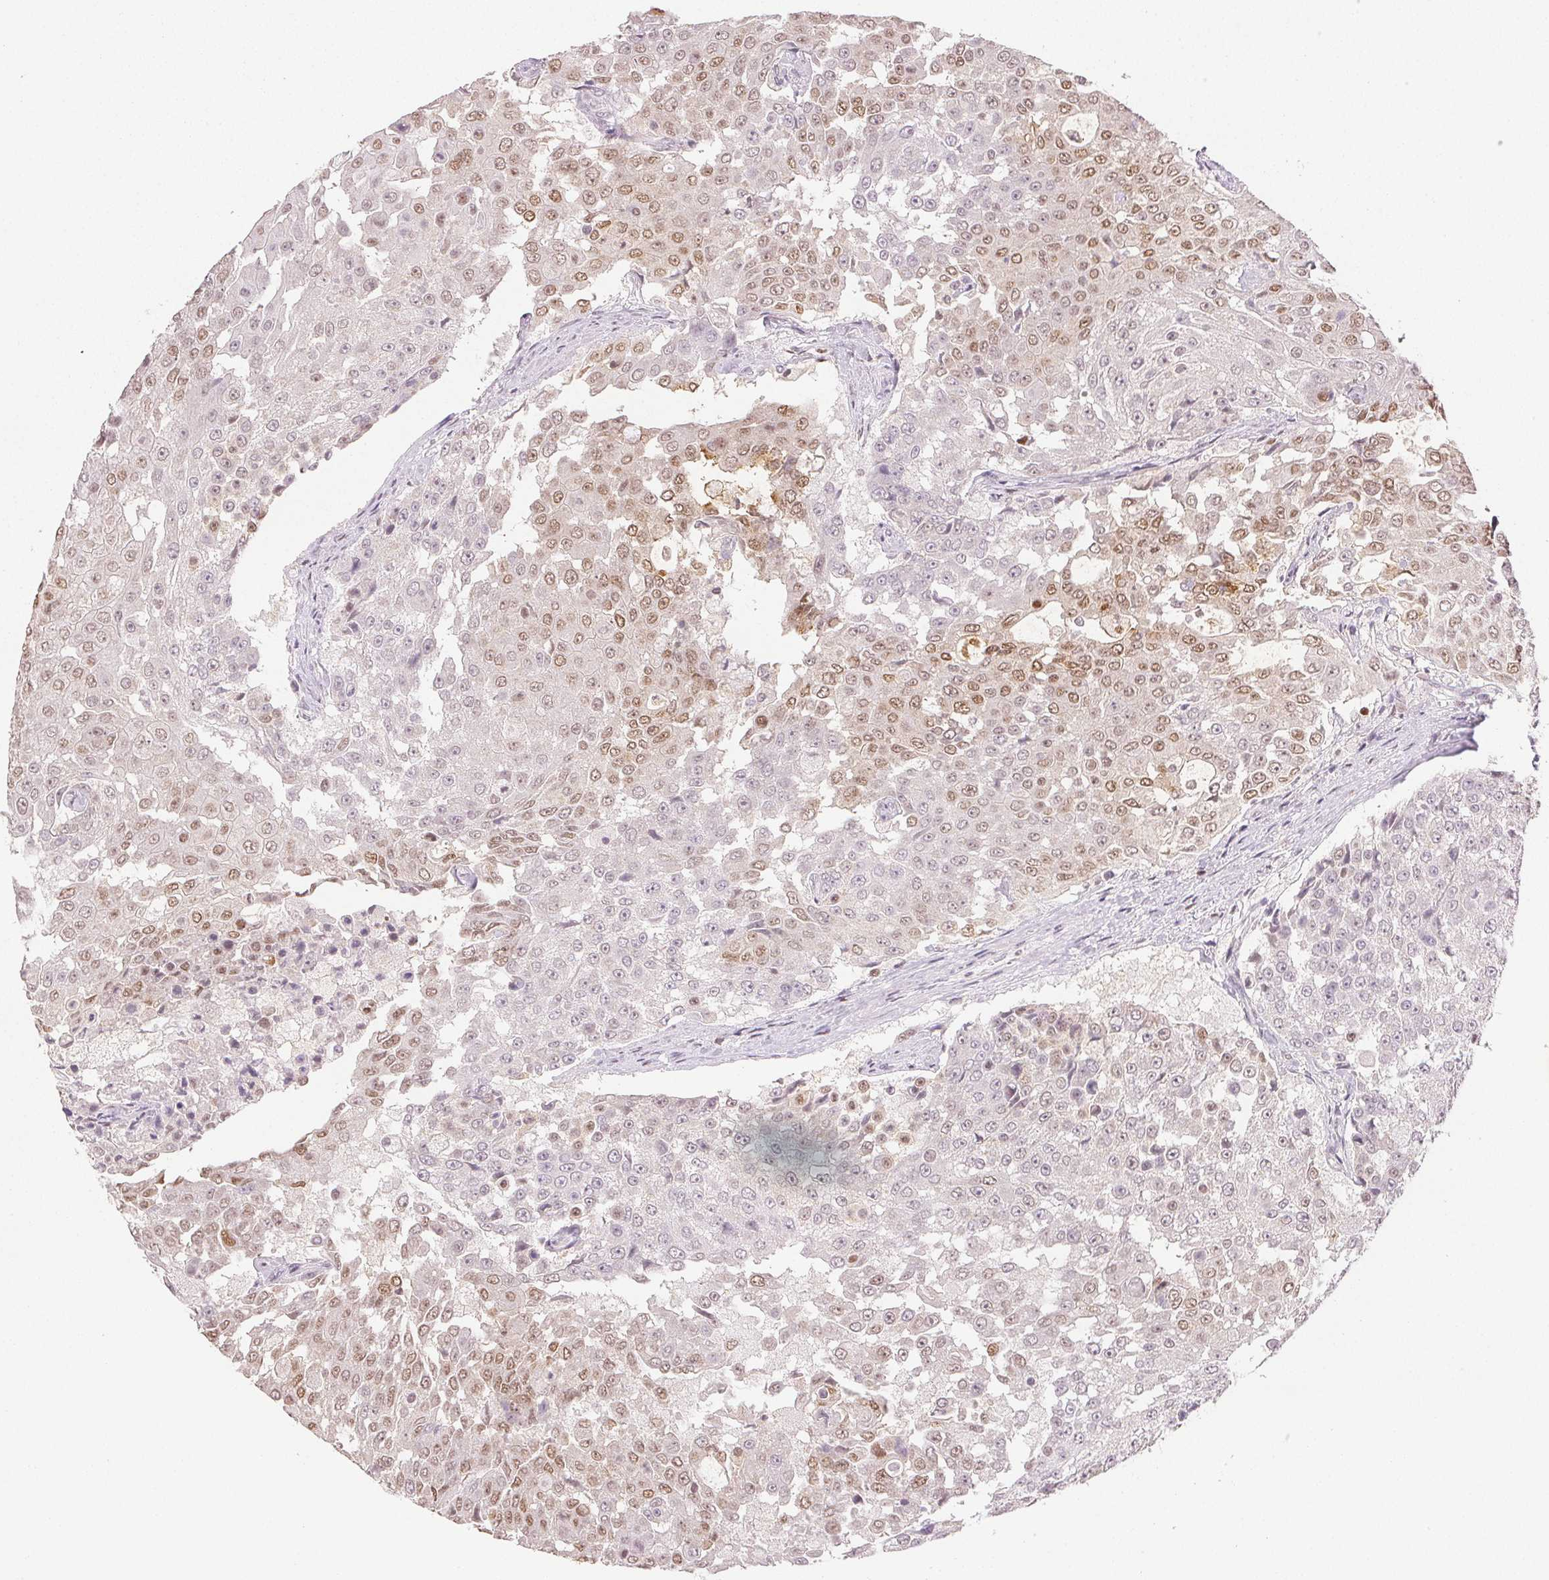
{"staining": {"intensity": "moderate", "quantity": "<25%", "location": "nuclear"}, "tissue": "urothelial cancer", "cell_type": "Tumor cells", "image_type": "cancer", "snomed": [{"axis": "morphology", "description": "Urothelial carcinoma, High grade"}, {"axis": "topography", "description": "Urinary bladder"}], "caption": "Protein expression analysis of urothelial cancer exhibits moderate nuclear staining in approximately <25% of tumor cells.", "gene": "RUNX2", "patient": {"sex": "female", "age": 63}}